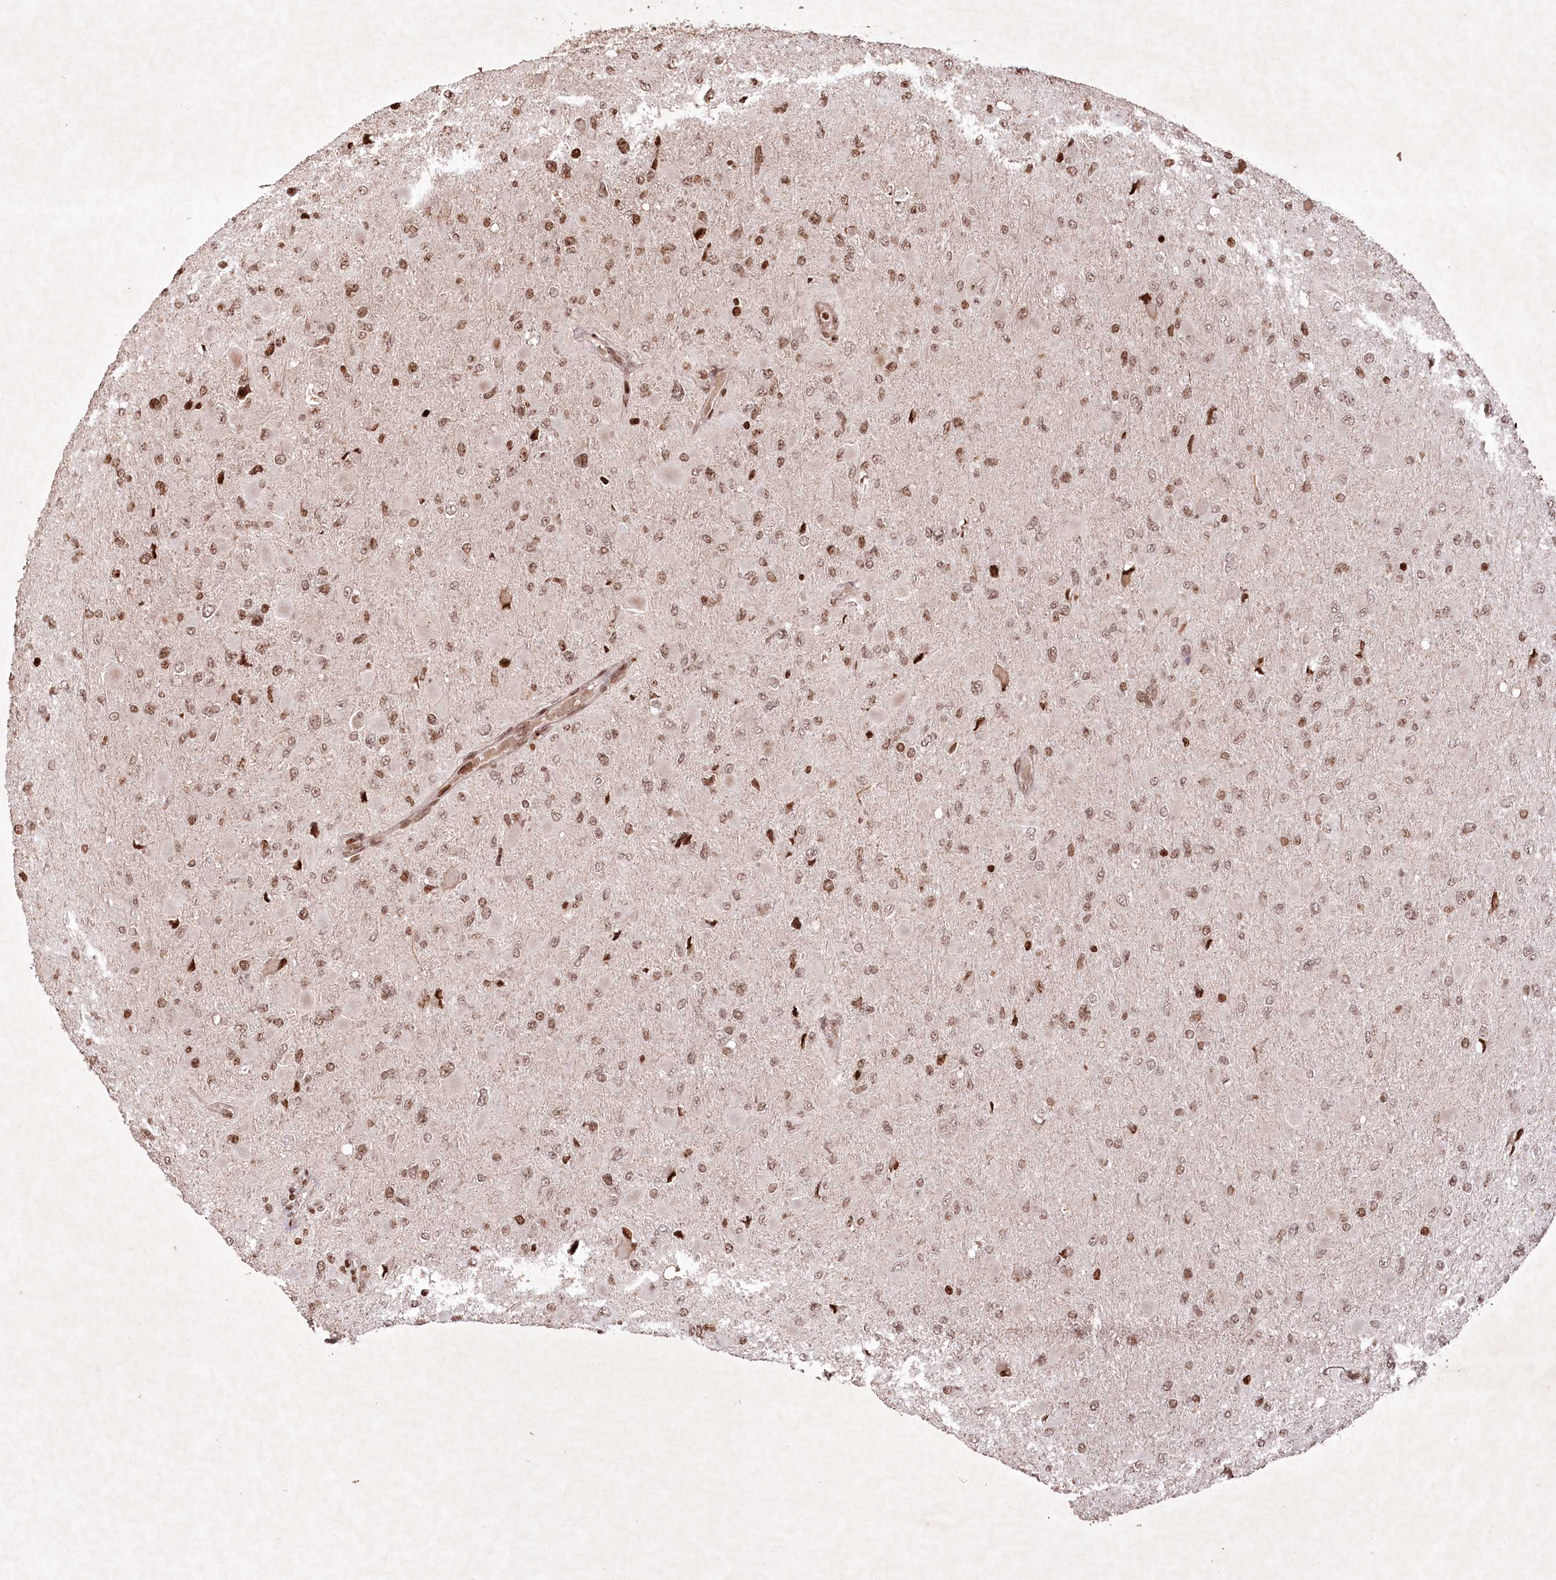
{"staining": {"intensity": "moderate", "quantity": ">75%", "location": "nuclear"}, "tissue": "glioma", "cell_type": "Tumor cells", "image_type": "cancer", "snomed": [{"axis": "morphology", "description": "Glioma, malignant, High grade"}, {"axis": "topography", "description": "Cerebral cortex"}], "caption": "Tumor cells demonstrate moderate nuclear staining in about >75% of cells in glioma. (IHC, brightfield microscopy, high magnification).", "gene": "CCSER2", "patient": {"sex": "female", "age": 36}}